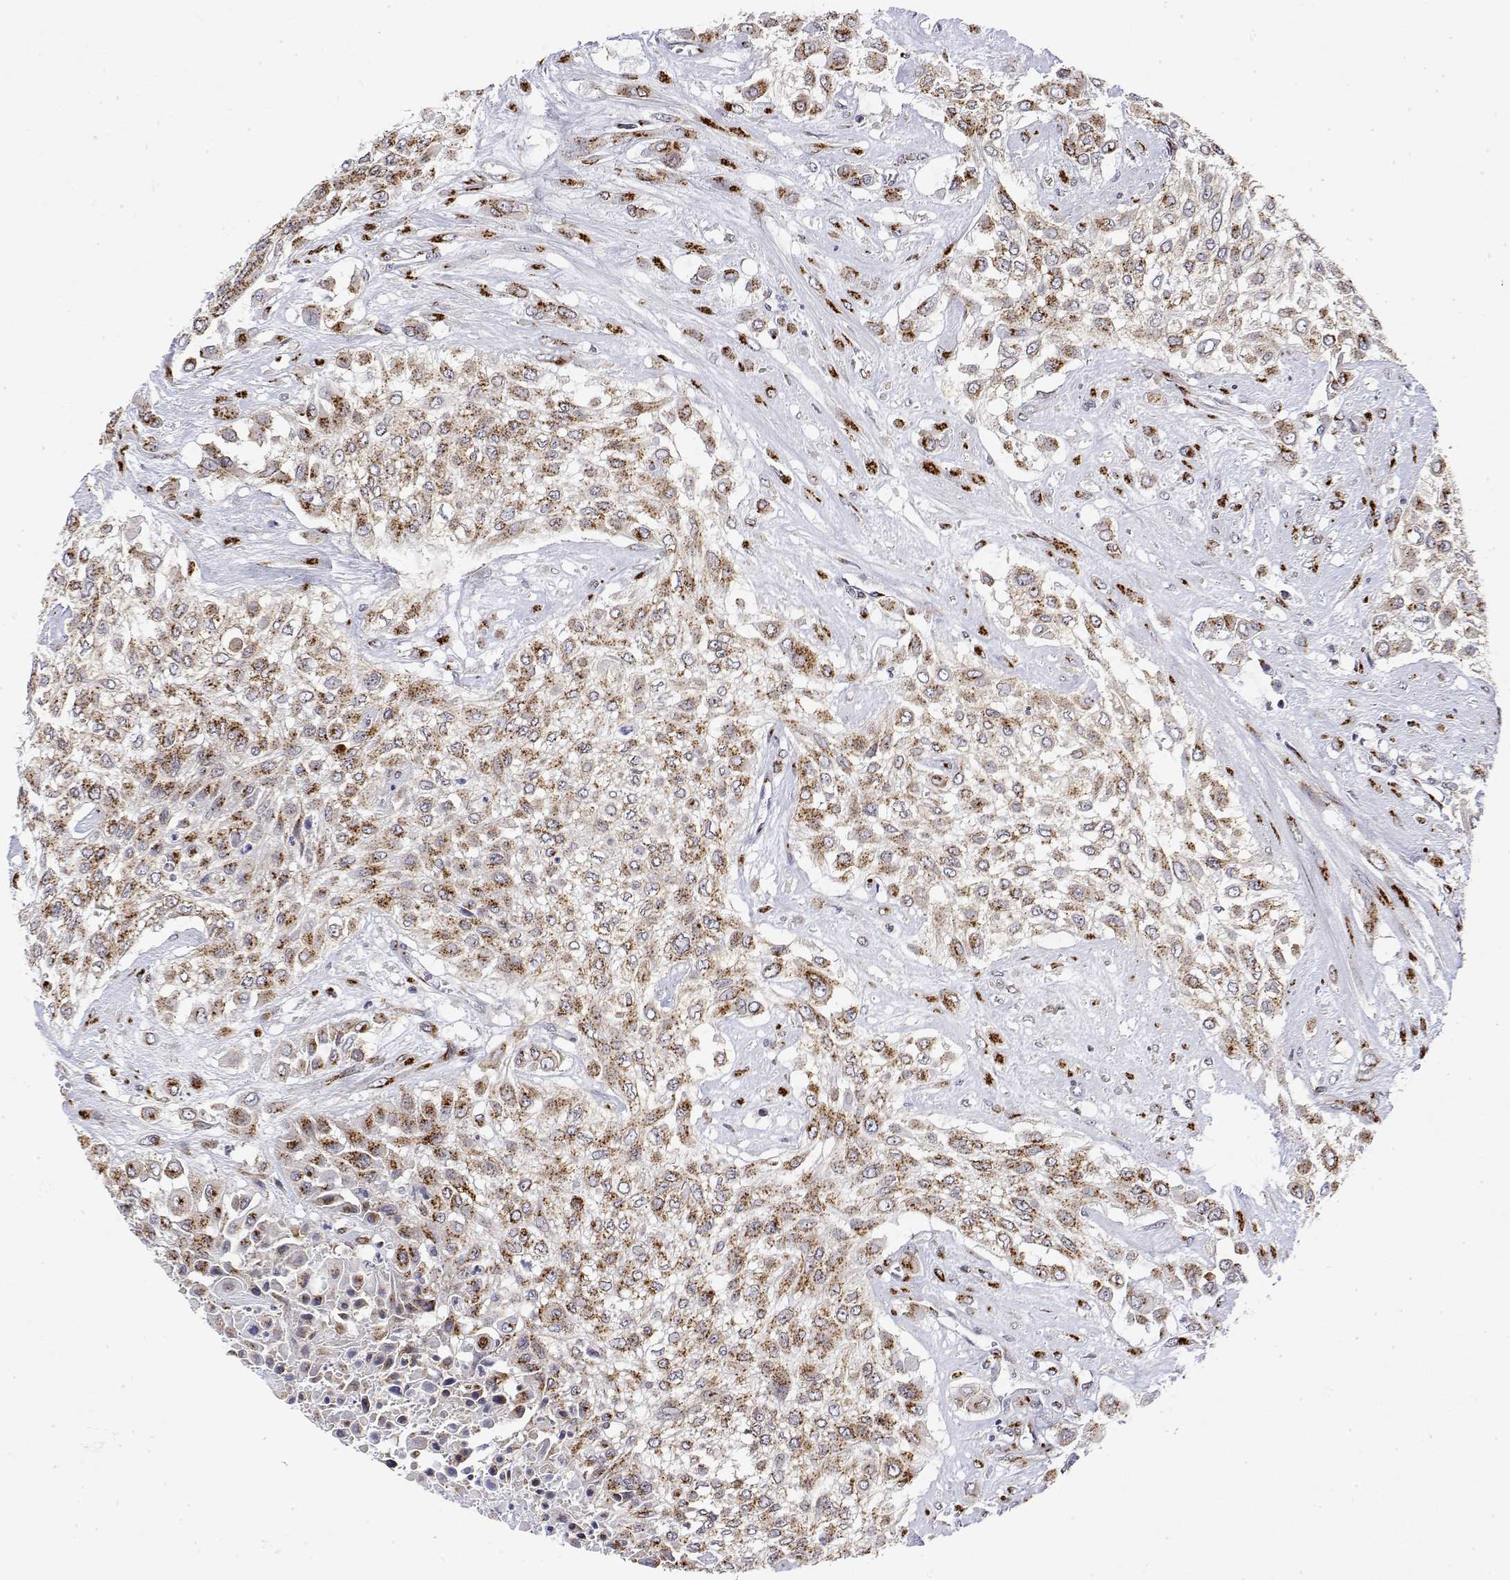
{"staining": {"intensity": "strong", "quantity": ">75%", "location": "cytoplasmic/membranous"}, "tissue": "urothelial cancer", "cell_type": "Tumor cells", "image_type": "cancer", "snomed": [{"axis": "morphology", "description": "Urothelial carcinoma, High grade"}, {"axis": "topography", "description": "Urinary bladder"}], "caption": "DAB (3,3'-diaminobenzidine) immunohistochemical staining of urothelial carcinoma (high-grade) demonstrates strong cytoplasmic/membranous protein staining in approximately >75% of tumor cells. The staining was performed using DAB (3,3'-diaminobenzidine) to visualize the protein expression in brown, while the nuclei were stained in blue with hematoxylin (Magnification: 20x).", "gene": "YIPF3", "patient": {"sex": "male", "age": 57}}